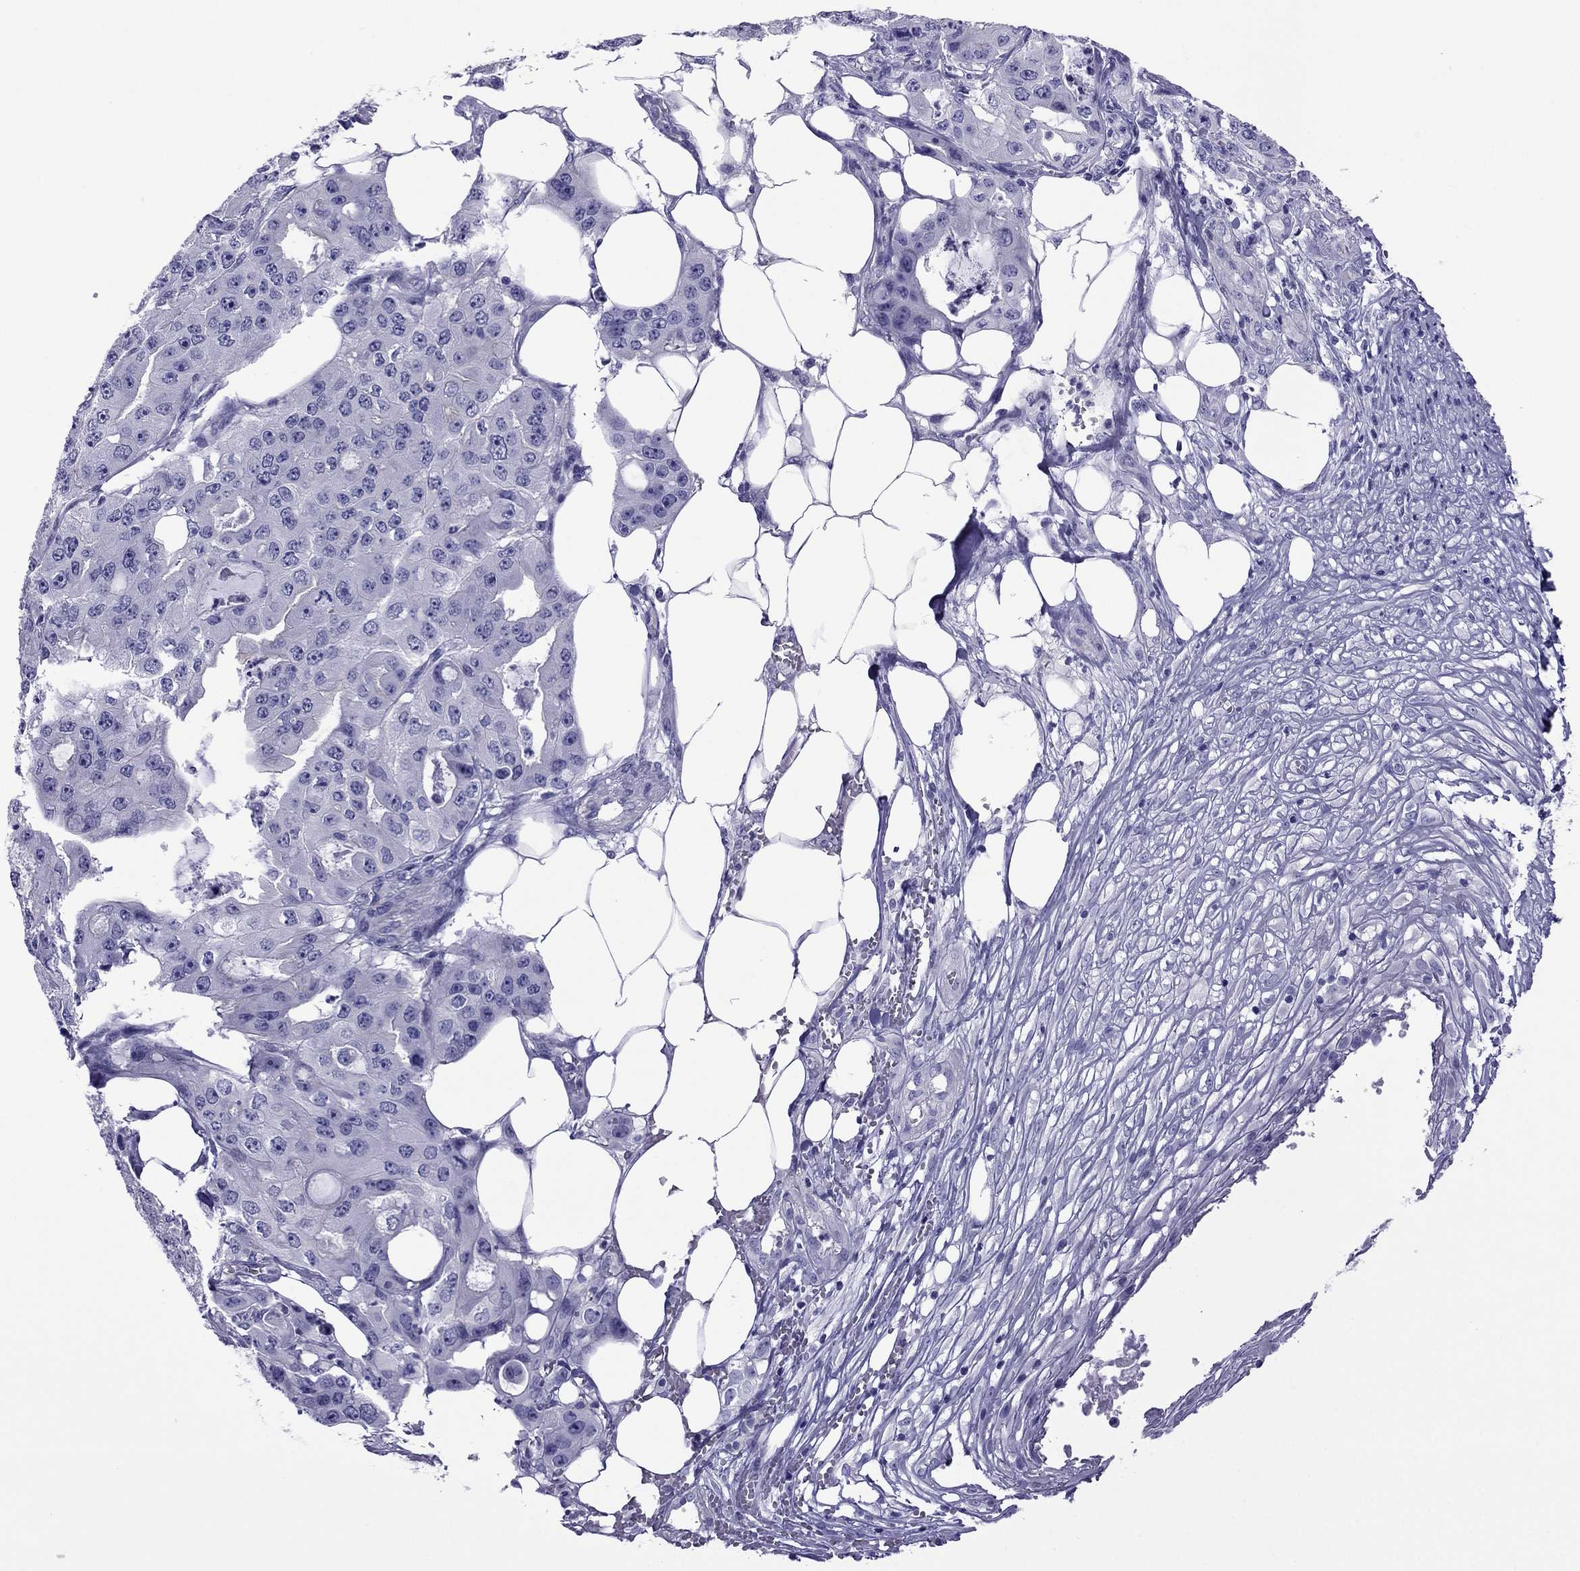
{"staining": {"intensity": "negative", "quantity": "none", "location": "none"}, "tissue": "ovarian cancer", "cell_type": "Tumor cells", "image_type": "cancer", "snomed": [{"axis": "morphology", "description": "Cystadenocarcinoma, serous, NOS"}, {"axis": "topography", "description": "Ovary"}], "caption": "Immunohistochemical staining of ovarian cancer exhibits no significant staining in tumor cells.", "gene": "MYL11", "patient": {"sex": "female", "age": 56}}